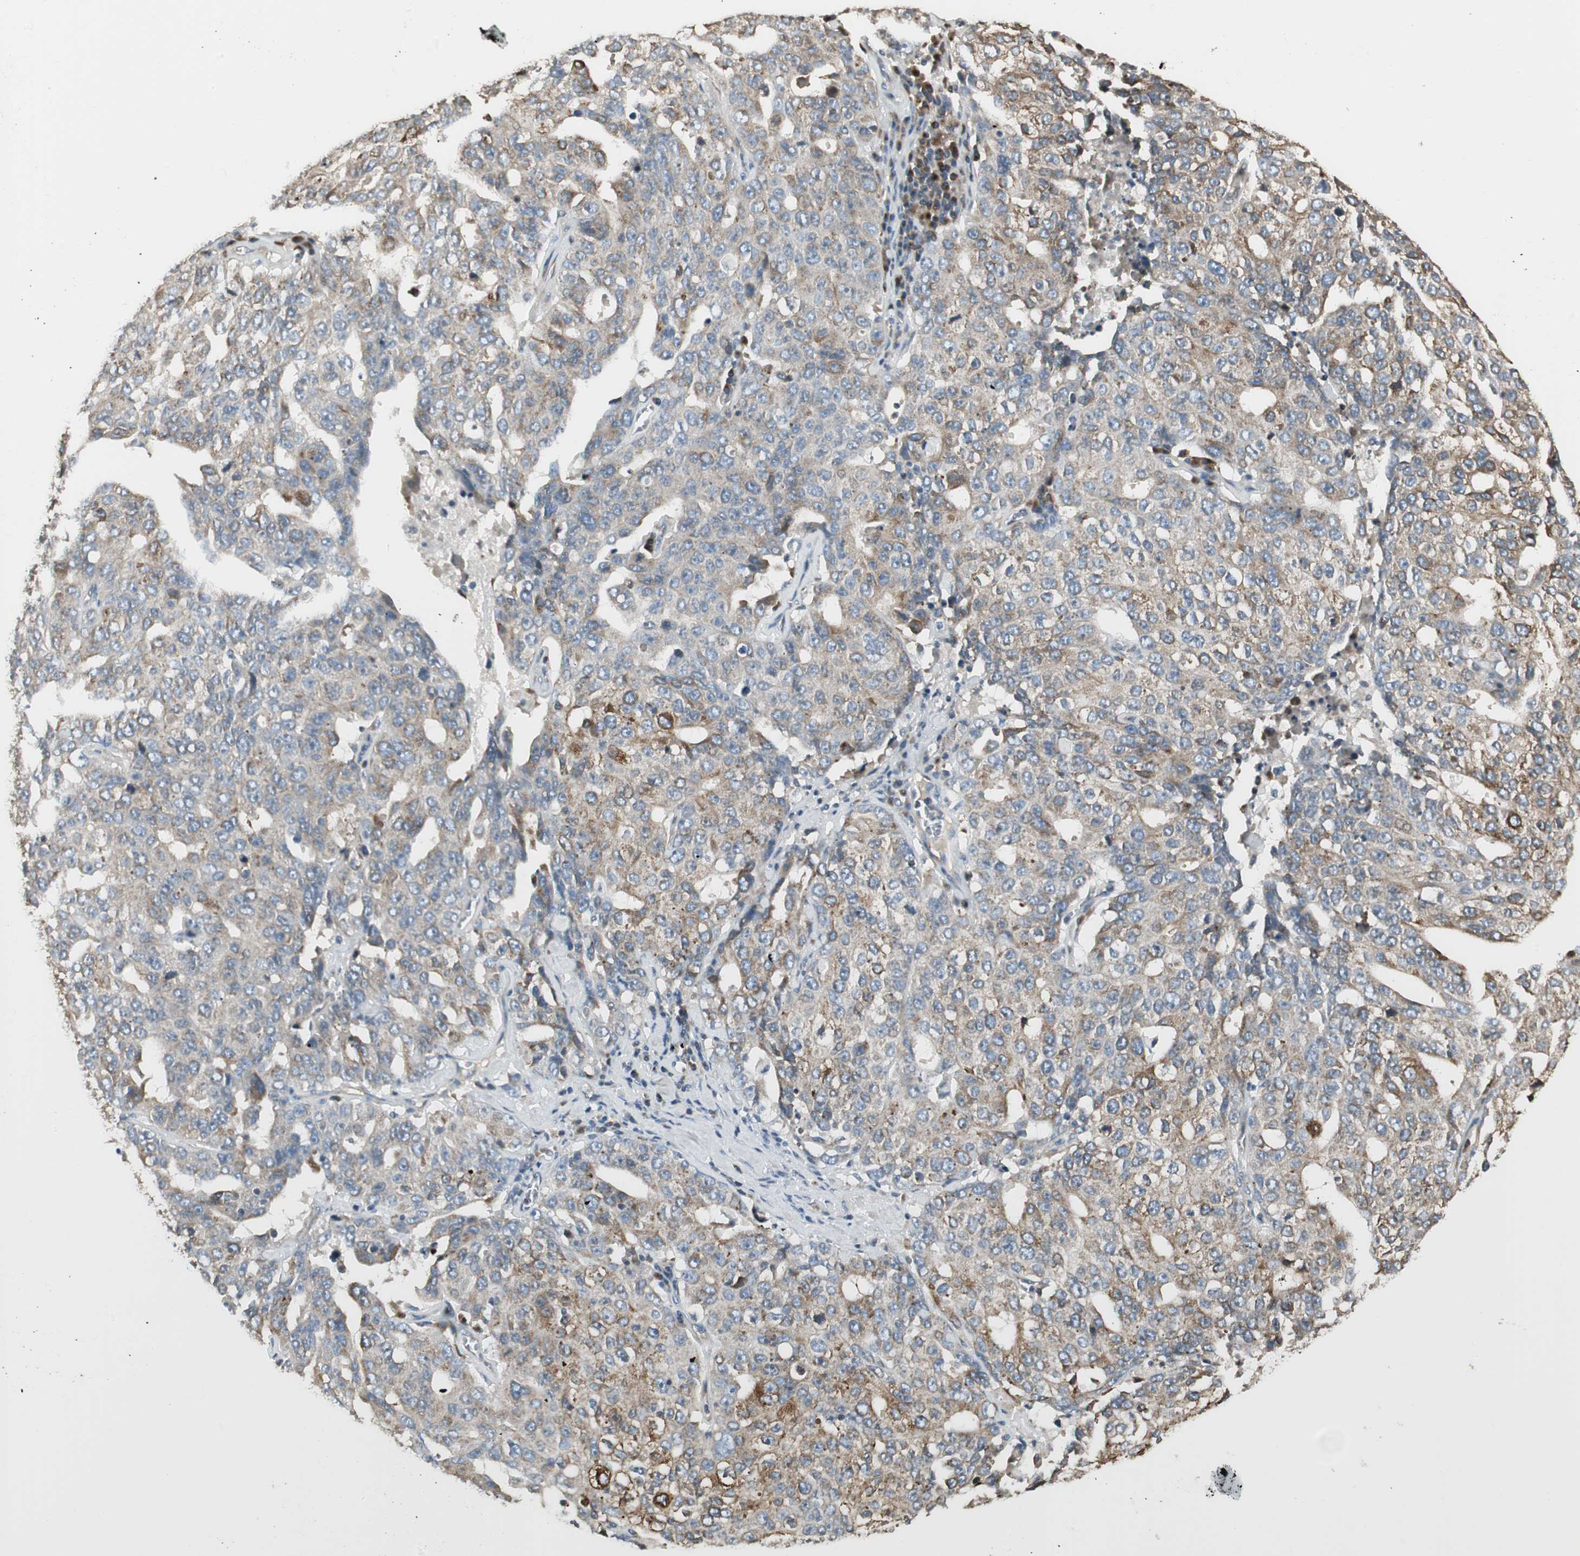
{"staining": {"intensity": "weak", "quantity": ">75%", "location": "cytoplasmic/membranous"}, "tissue": "ovarian cancer", "cell_type": "Tumor cells", "image_type": "cancer", "snomed": [{"axis": "morphology", "description": "Carcinoma, endometroid"}, {"axis": "topography", "description": "Ovary"}], "caption": "Tumor cells display weak cytoplasmic/membranous positivity in approximately >75% of cells in endometroid carcinoma (ovarian).", "gene": "NUCB2", "patient": {"sex": "female", "age": 62}}